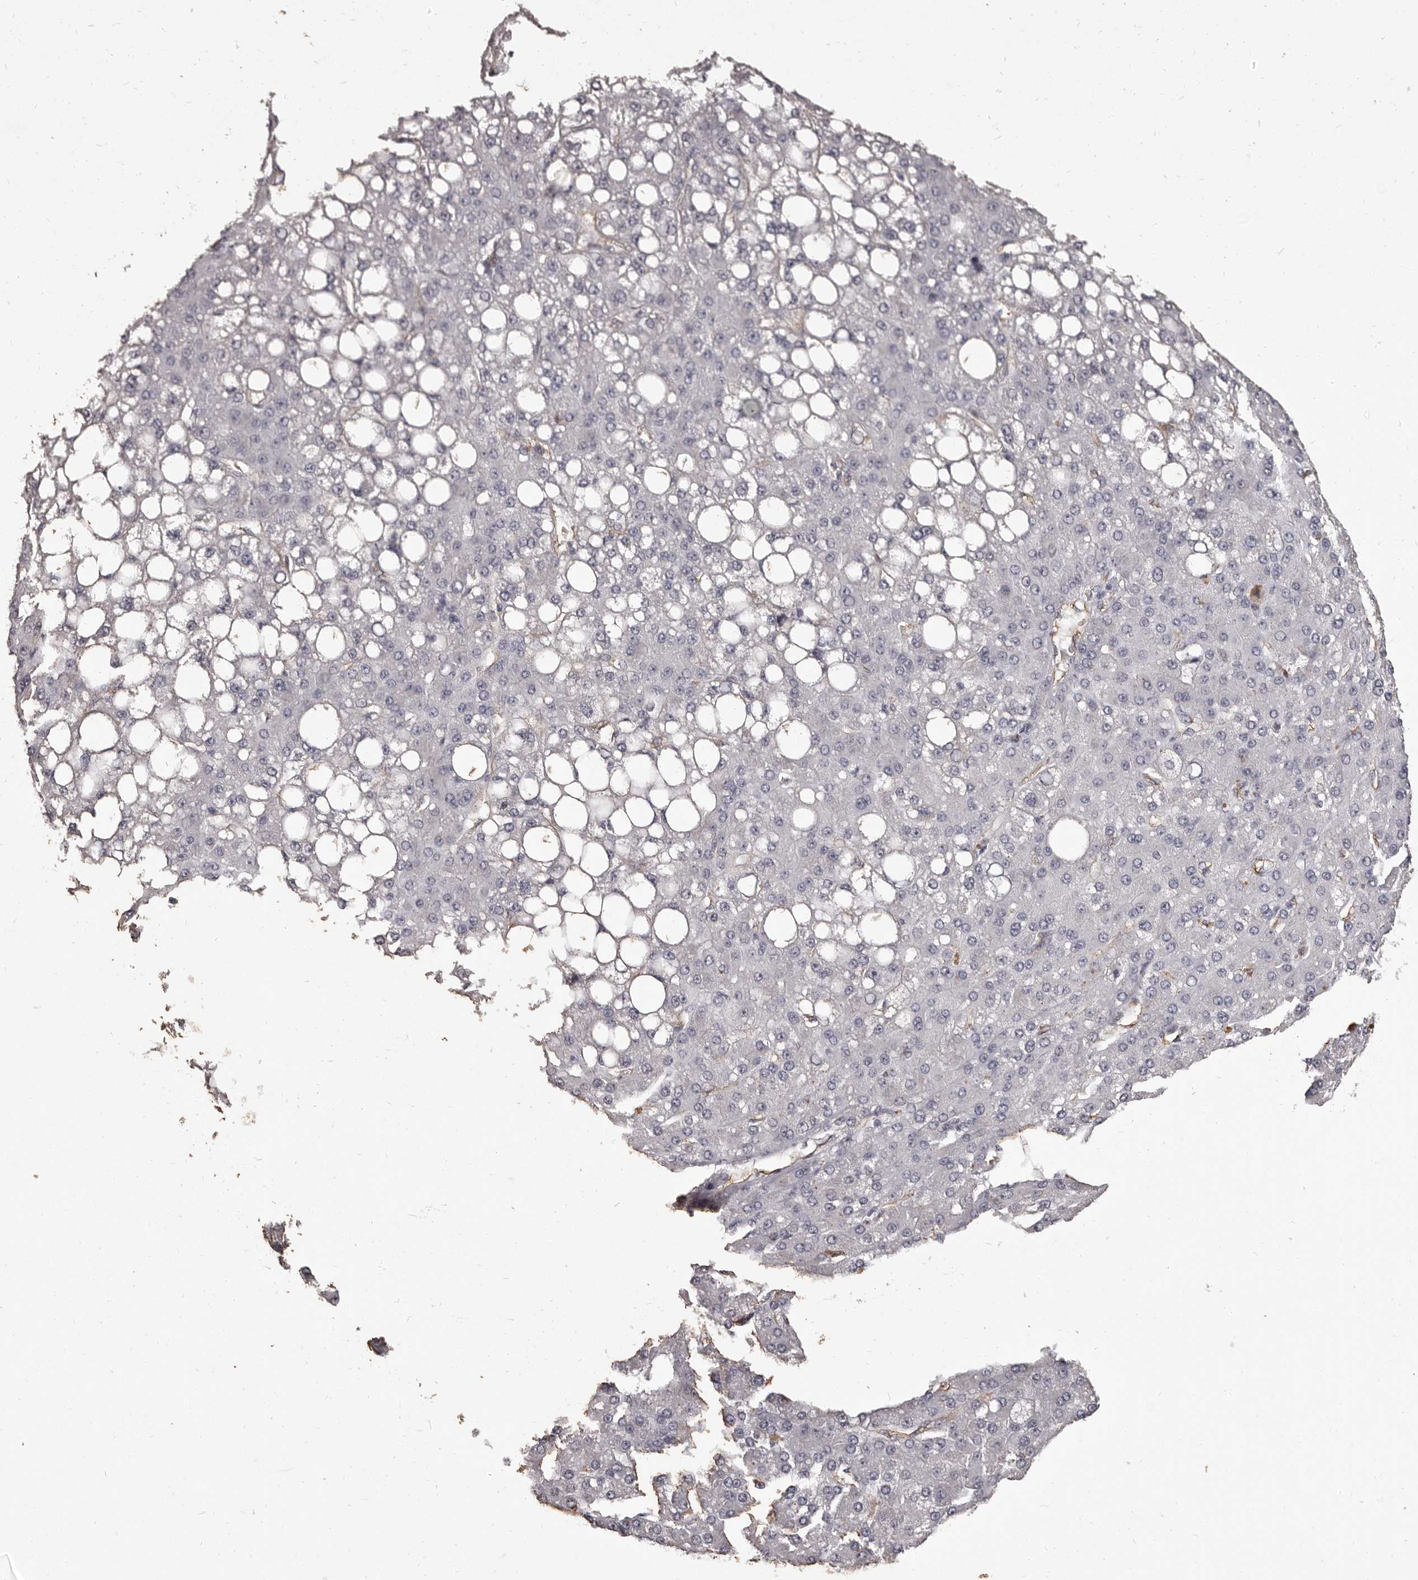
{"staining": {"intensity": "negative", "quantity": "none", "location": "none"}, "tissue": "liver cancer", "cell_type": "Tumor cells", "image_type": "cancer", "snomed": [{"axis": "morphology", "description": "Carcinoma, Hepatocellular, NOS"}, {"axis": "topography", "description": "Liver"}], "caption": "Image shows no protein staining in tumor cells of liver cancer (hepatocellular carcinoma) tissue.", "gene": "GPR78", "patient": {"sex": "male", "age": 67}}